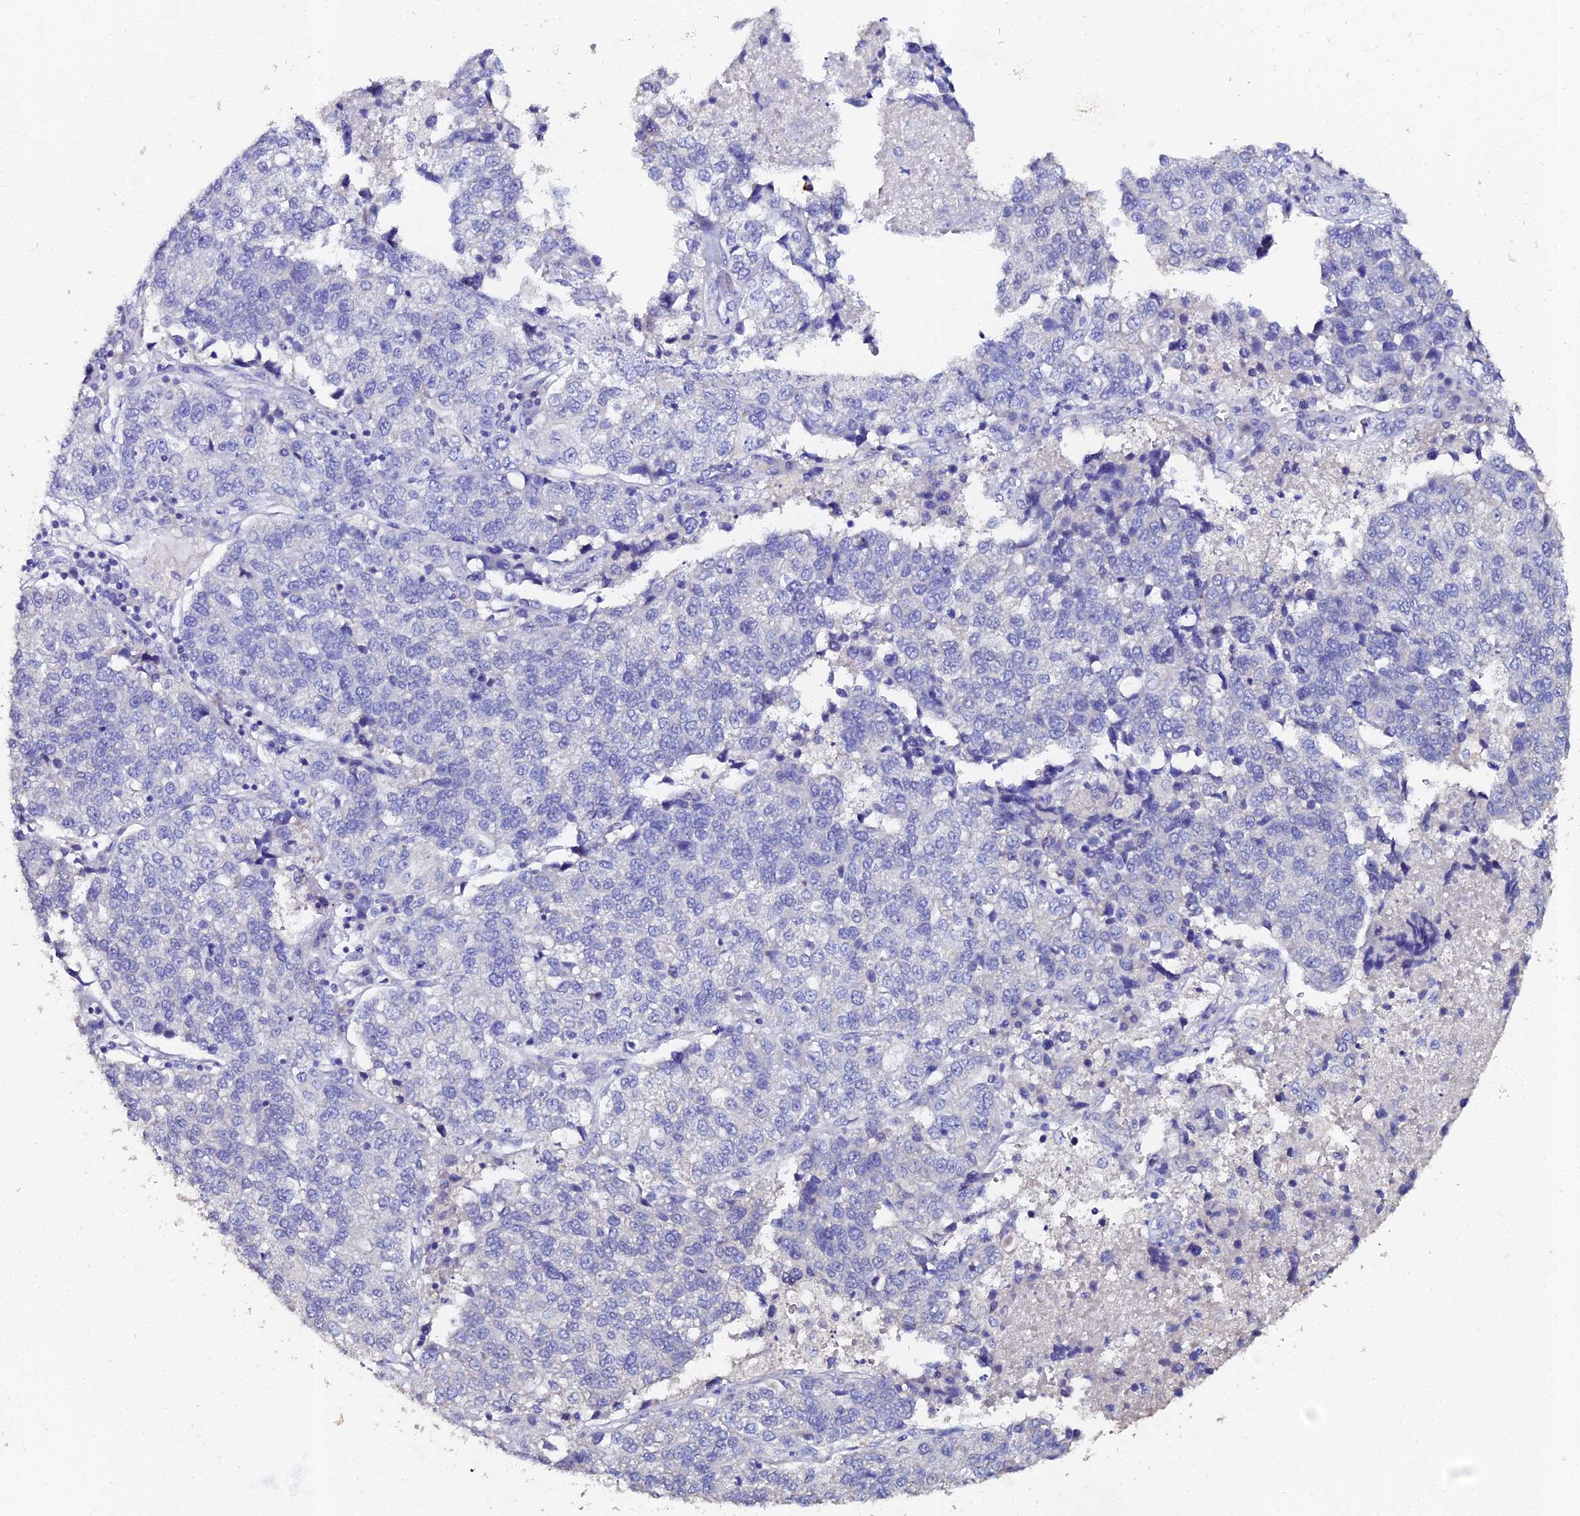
{"staining": {"intensity": "negative", "quantity": "none", "location": "none"}, "tissue": "lung cancer", "cell_type": "Tumor cells", "image_type": "cancer", "snomed": [{"axis": "morphology", "description": "Adenocarcinoma, NOS"}, {"axis": "topography", "description": "Lung"}], "caption": "Immunohistochemistry histopathology image of lung cancer (adenocarcinoma) stained for a protein (brown), which displays no positivity in tumor cells. (DAB immunohistochemistry (IHC), high magnification).", "gene": "ESRRG", "patient": {"sex": "male", "age": 49}}